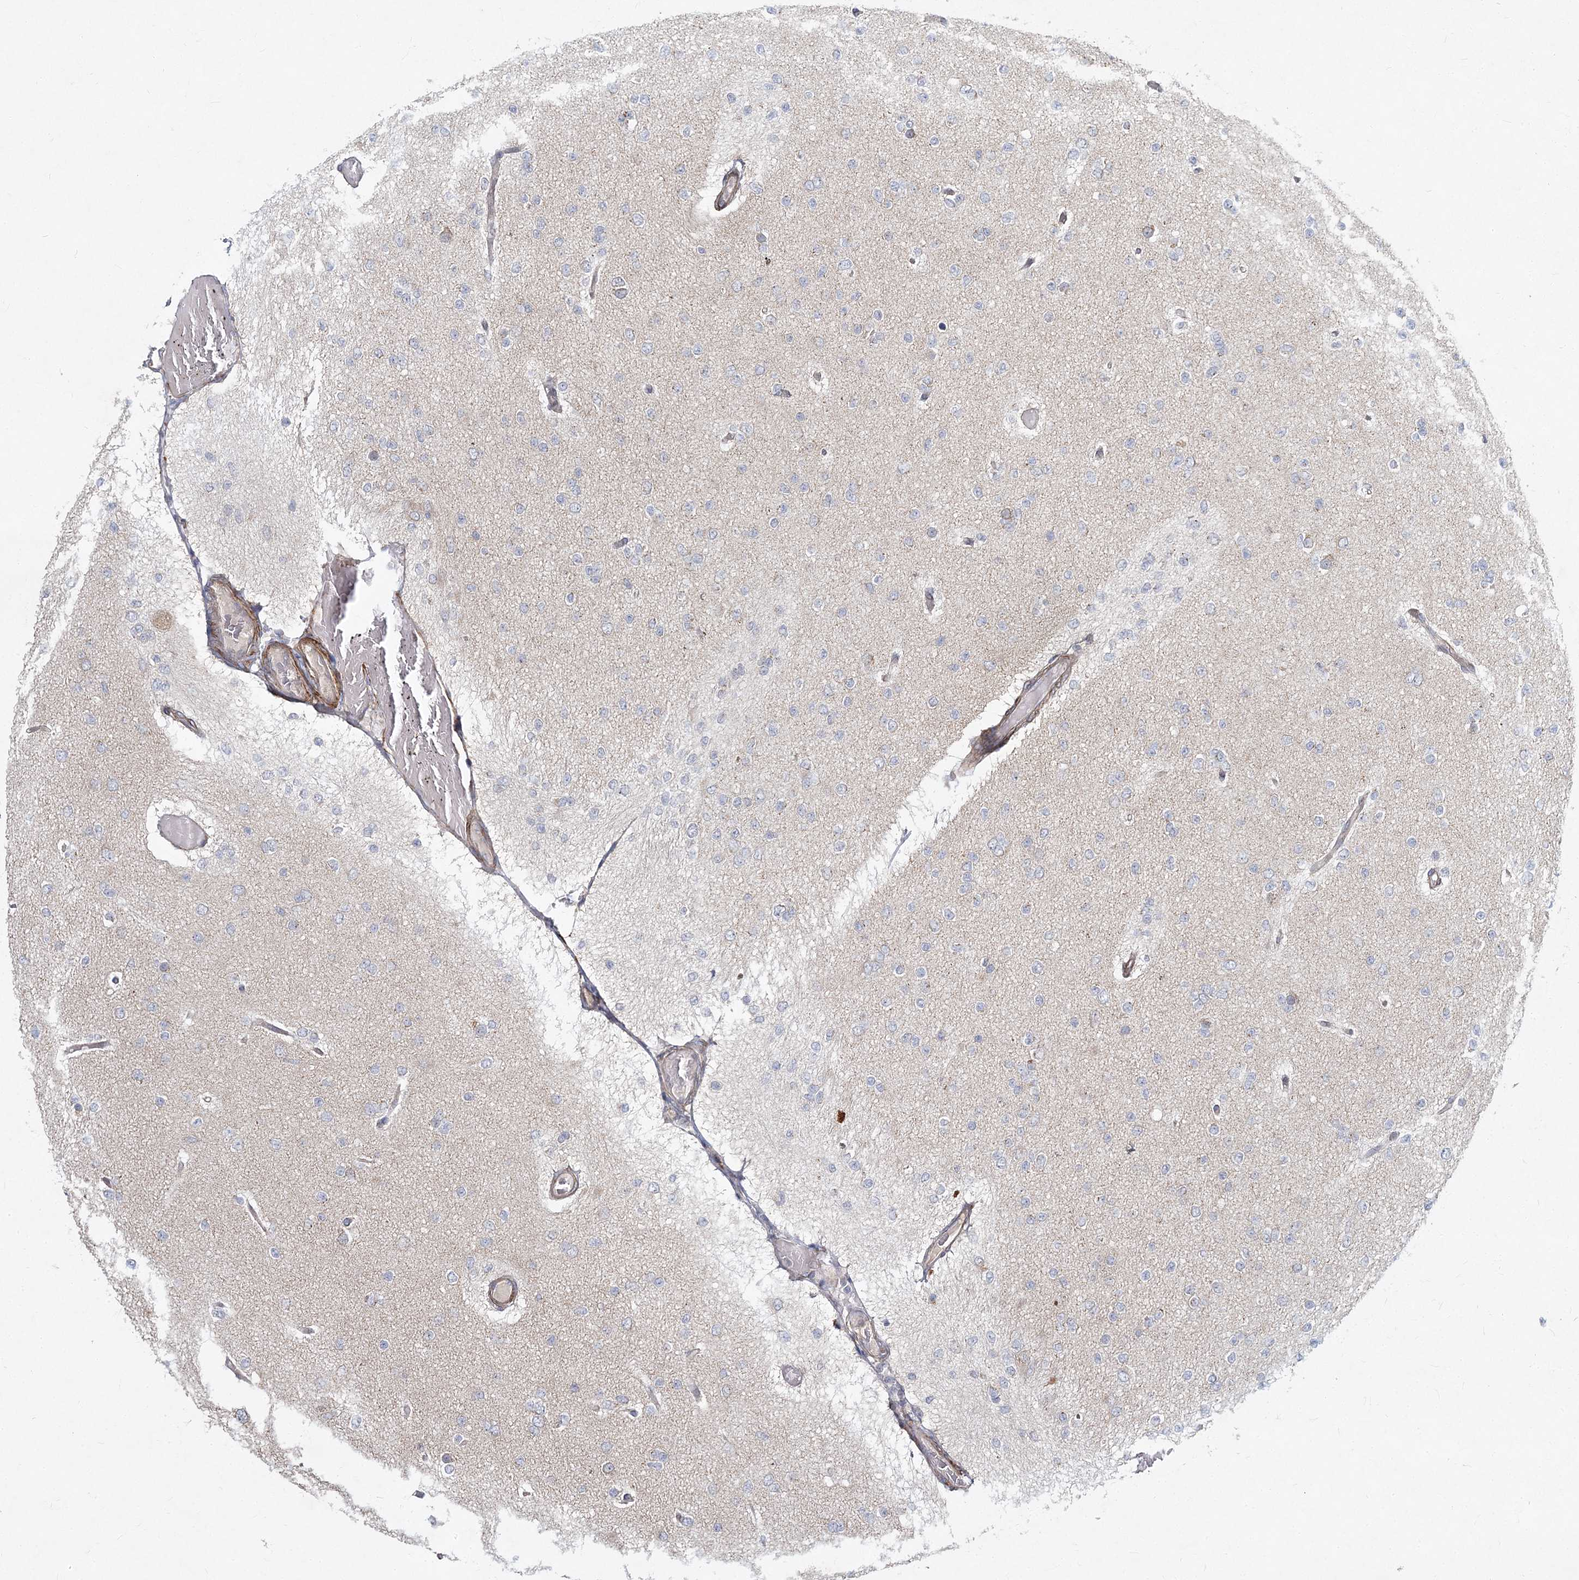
{"staining": {"intensity": "negative", "quantity": "none", "location": "none"}, "tissue": "glioma", "cell_type": "Tumor cells", "image_type": "cancer", "snomed": [{"axis": "morphology", "description": "Glioma, malignant, Low grade"}, {"axis": "topography", "description": "Brain"}], "caption": "Protein analysis of malignant low-grade glioma demonstrates no significant expression in tumor cells.", "gene": "NBAS", "patient": {"sex": "female", "age": 22}}